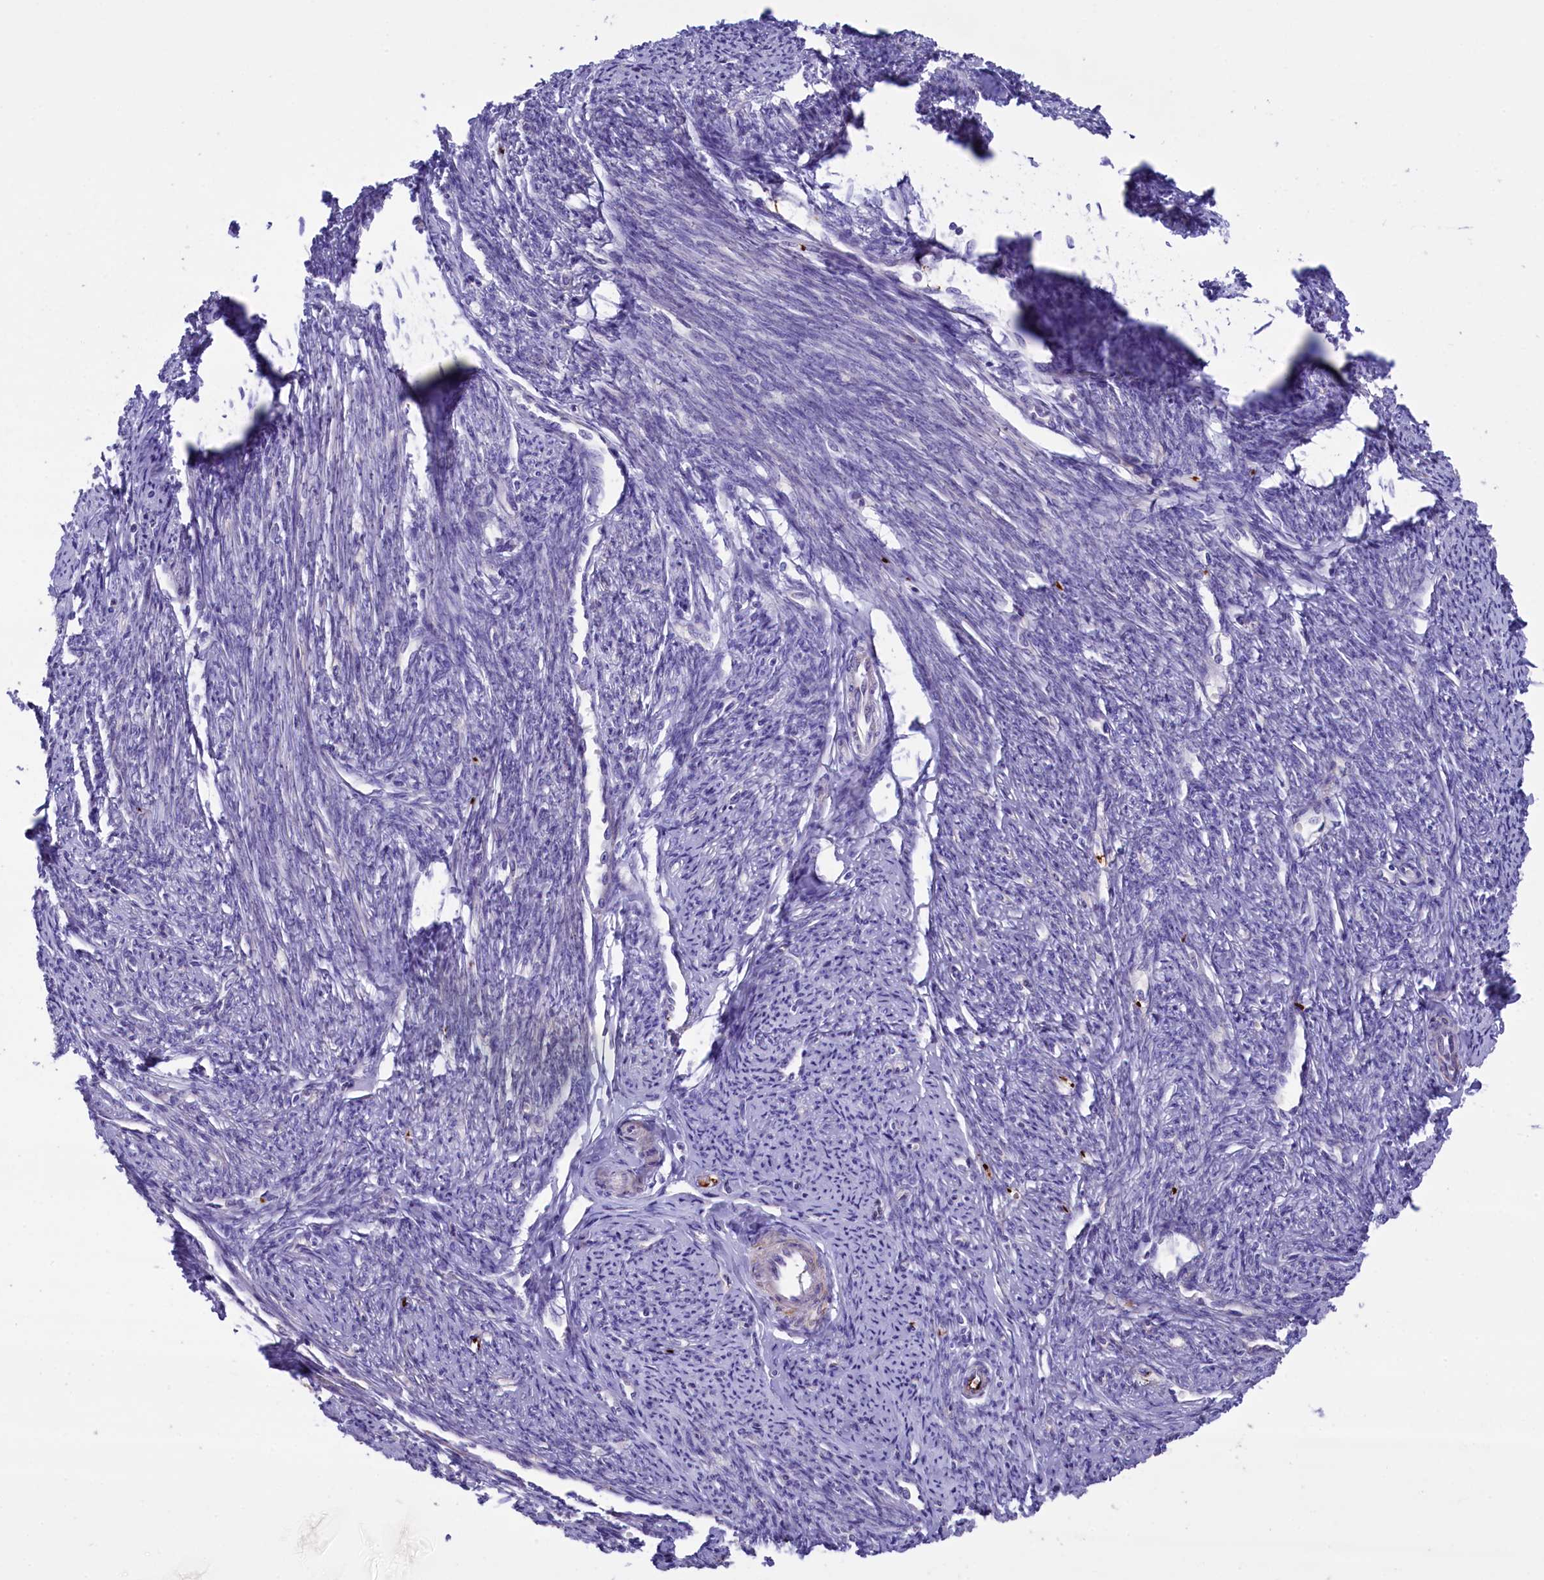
{"staining": {"intensity": "moderate", "quantity": "25%-75%", "location": "cytoplasmic/membranous"}, "tissue": "smooth muscle", "cell_type": "Smooth muscle cells", "image_type": "normal", "snomed": [{"axis": "morphology", "description": "Normal tissue, NOS"}, {"axis": "topography", "description": "Smooth muscle"}, {"axis": "topography", "description": "Uterus"}], "caption": "Protein expression by immunohistochemistry (IHC) displays moderate cytoplasmic/membranous staining in approximately 25%-75% of smooth muscle cells in unremarkable smooth muscle.", "gene": "HEATR3", "patient": {"sex": "female", "age": 59}}